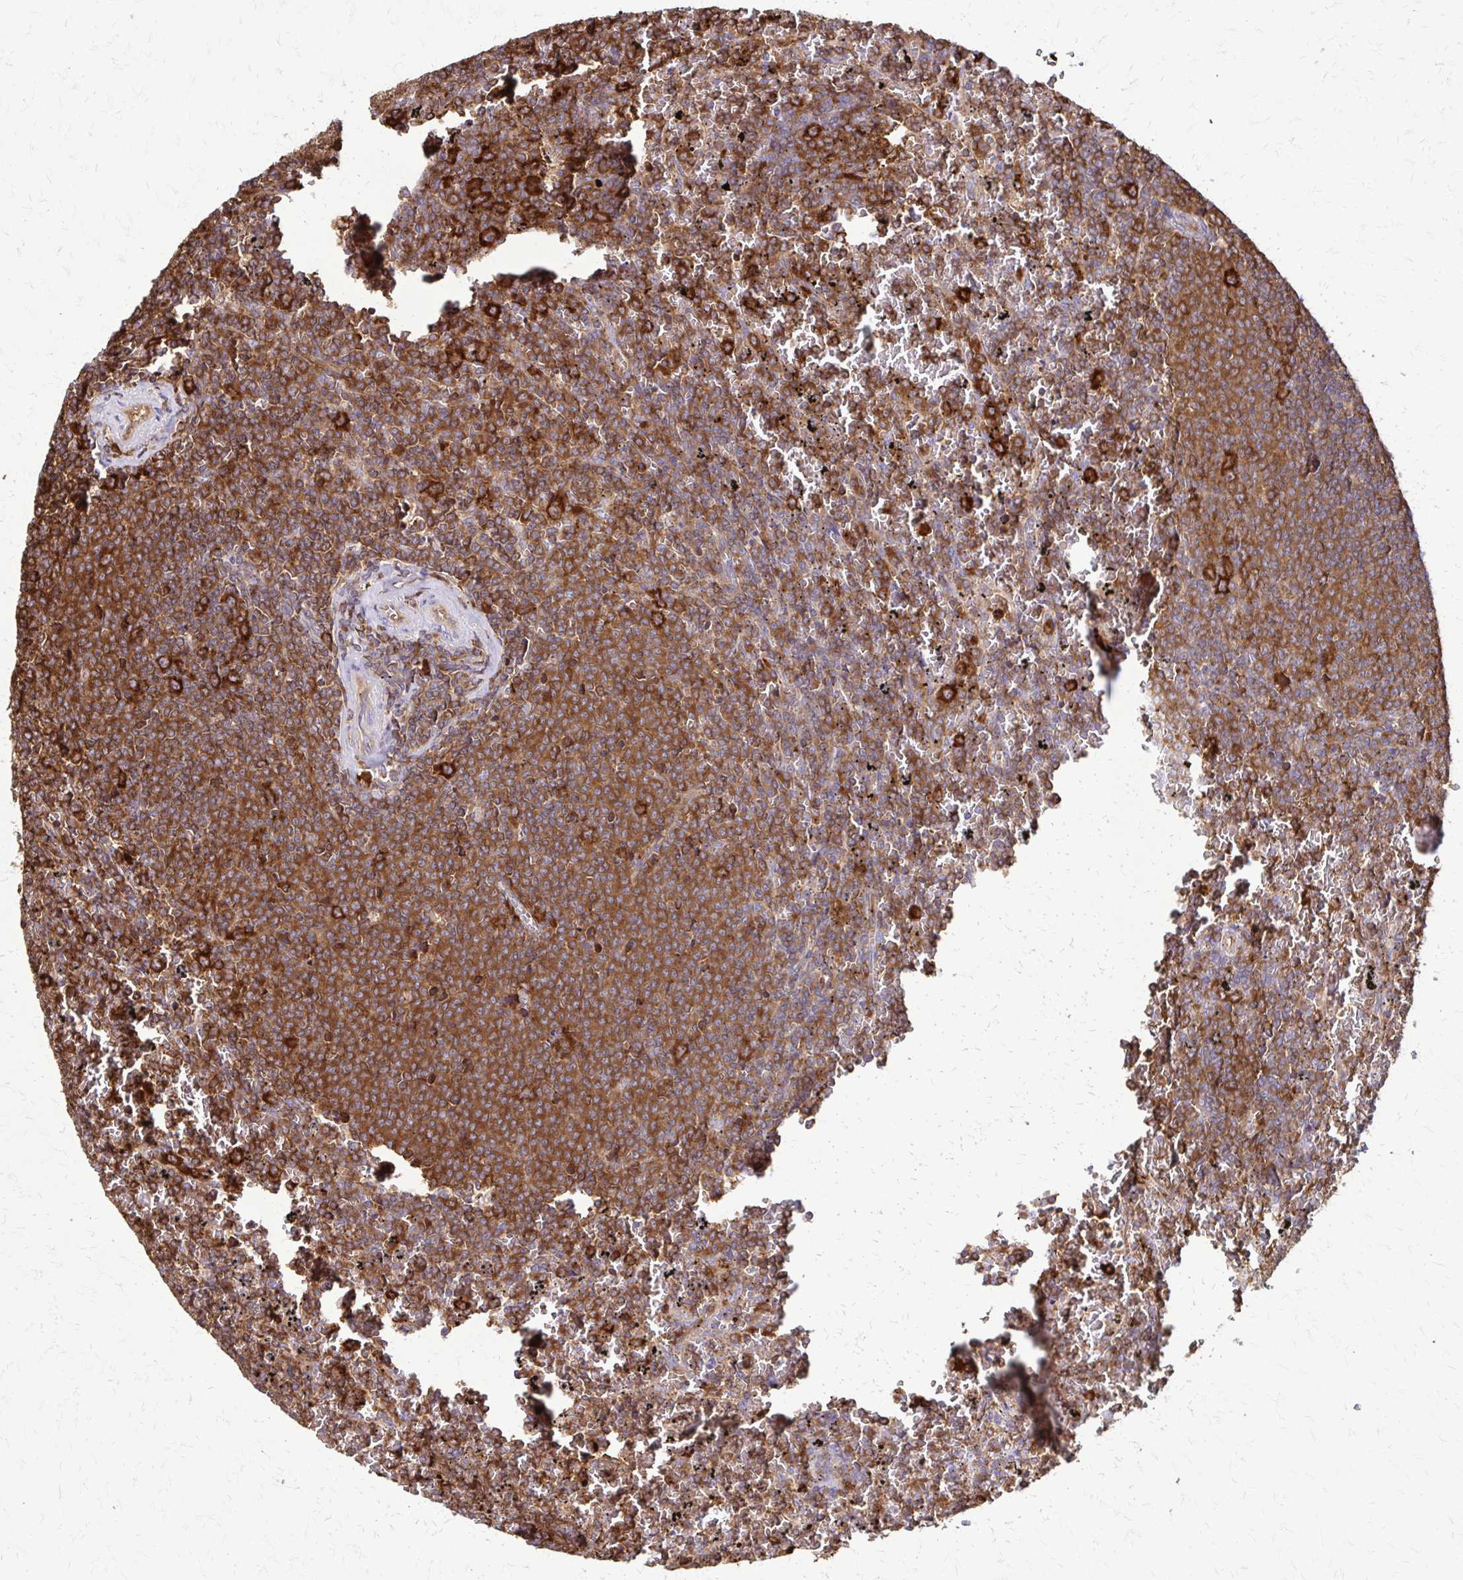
{"staining": {"intensity": "strong", "quantity": ">75%", "location": "cytoplasmic/membranous"}, "tissue": "lymphoma", "cell_type": "Tumor cells", "image_type": "cancer", "snomed": [{"axis": "morphology", "description": "Malignant lymphoma, non-Hodgkin's type, Low grade"}, {"axis": "topography", "description": "Spleen"}], "caption": "This image demonstrates low-grade malignant lymphoma, non-Hodgkin's type stained with immunohistochemistry (IHC) to label a protein in brown. The cytoplasmic/membranous of tumor cells show strong positivity for the protein. Nuclei are counter-stained blue.", "gene": "EEF2", "patient": {"sex": "female", "age": 77}}